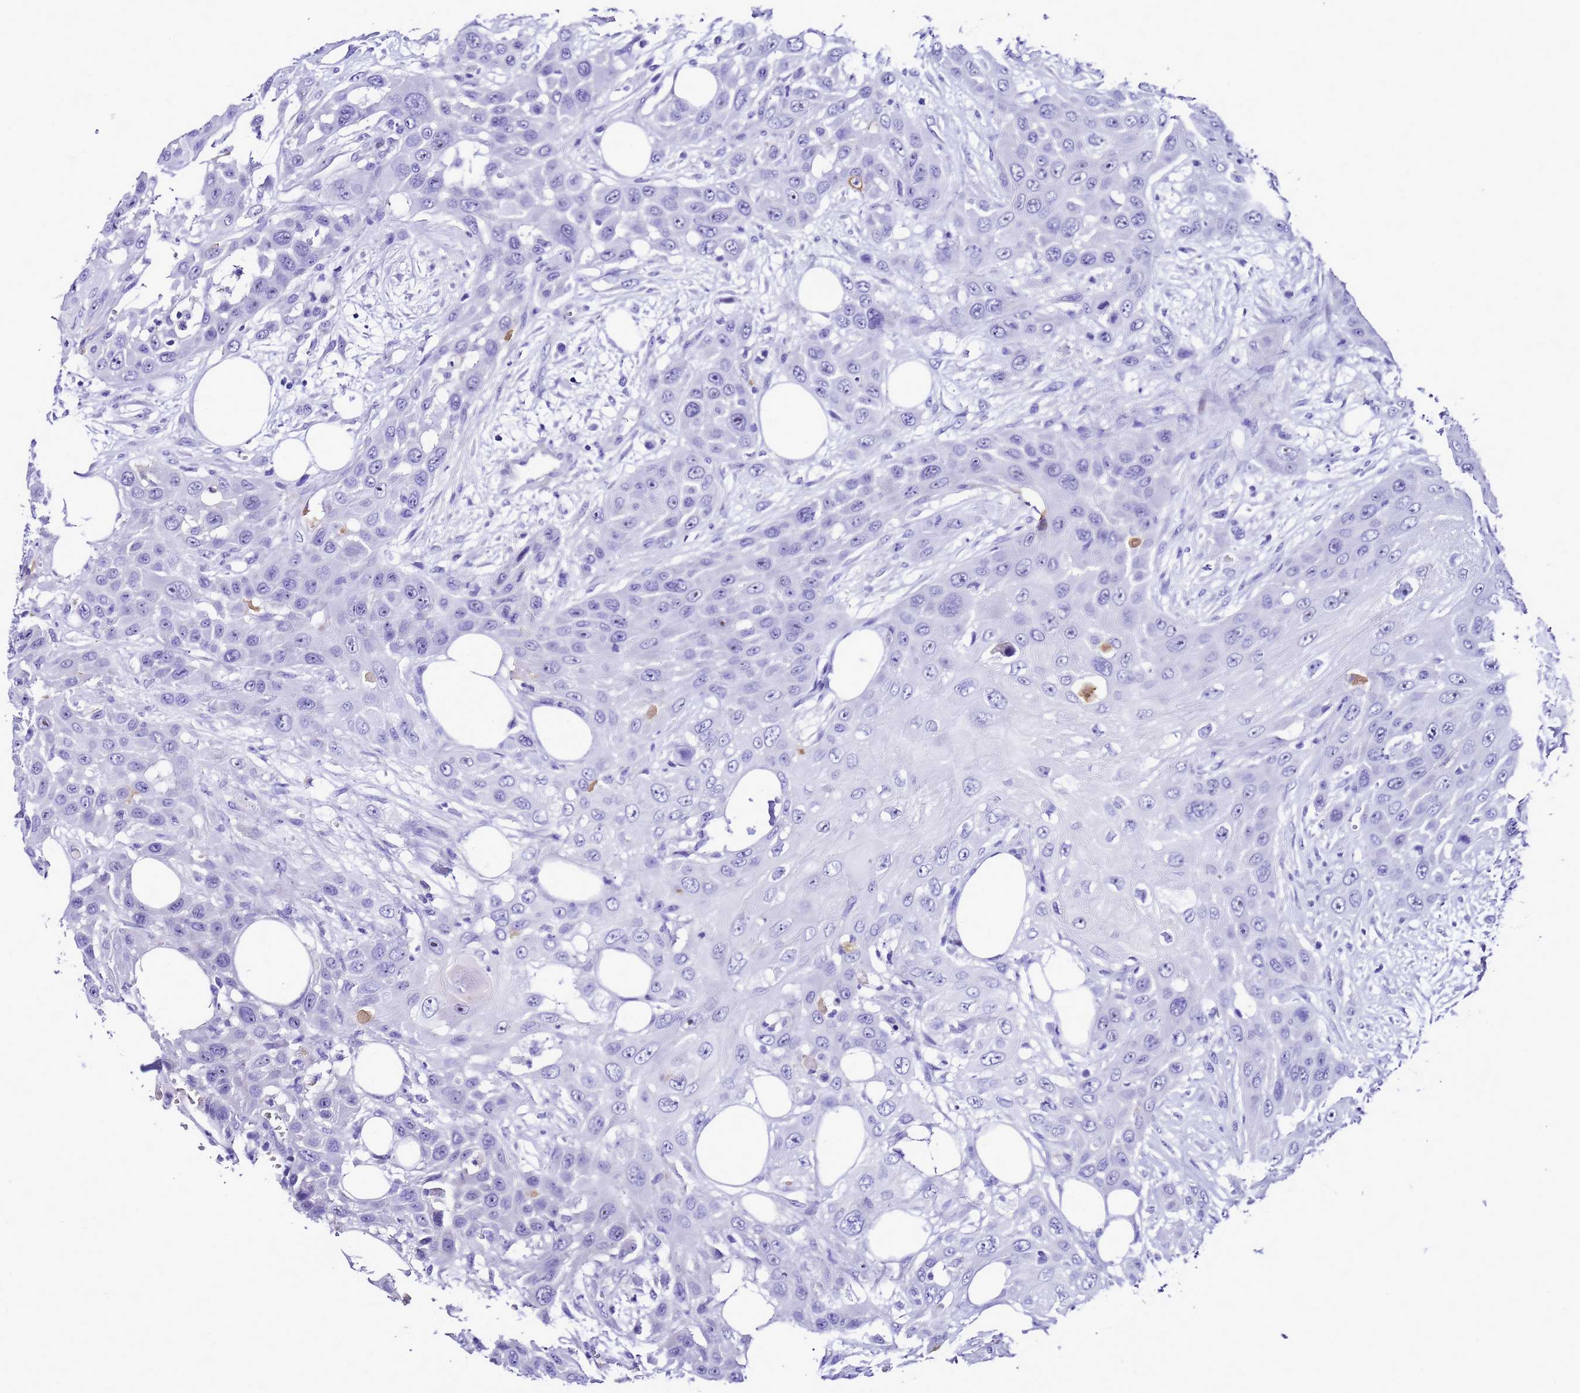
{"staining": {"intensity": "negative", "quantity": "none", "location": "none"}, "tissue": "head and neck cancer", "cell_type": "Tumor cells", "image_type": "cancer", "snomed": [{"axis": "morphology", "description": "Squamous cell carcinoma, NOS"}, {"axis": "topography", "description": "Head-Neck"}], "caption": "Immunohistochemical staining of human head and neck cancer displays no significant positivity in tumor cells.", "gene": "UGT2B10", "patient": {"sex": "male", "age": 81}}